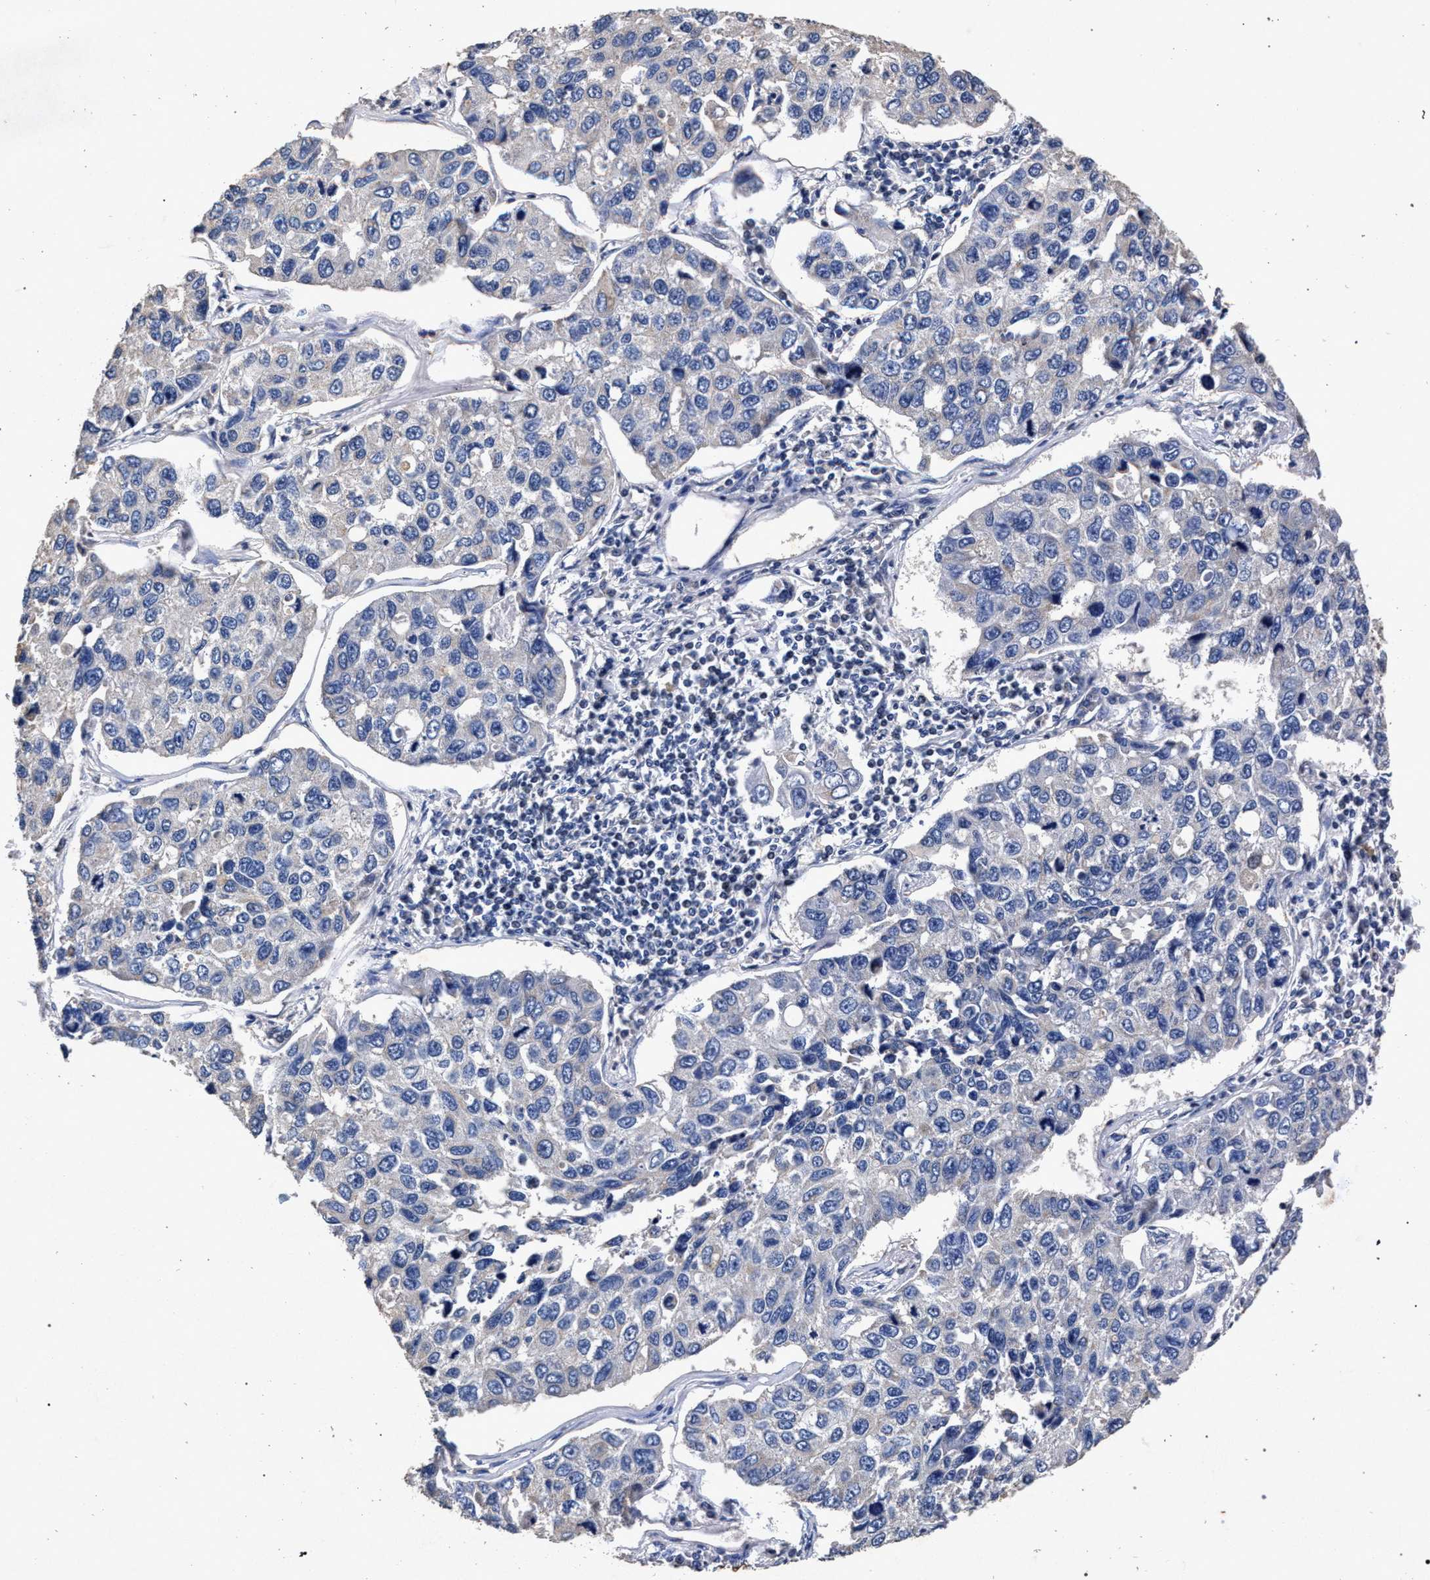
{"staining": {"intensity": "negative", "quantity": "none", "location": "none"}, "tissue": "lung cancer", "cell_type": "Tumor cells", "image_type": "cancer", "snomed": [{"axis": "morphology", "description": "Adenocarcinoma, NOS"}, {"axis": "topography", "description": "Lung"}], "caption": "The photomicrograph shows no significant expression in tumor cells of lung adenocarcinoma. (Brightfield microscopy of DAB immunohistochemistry (IHC) at high magnification).", "gene": "ATP1A2", "patient": {"sex": "male", "age": 64}}